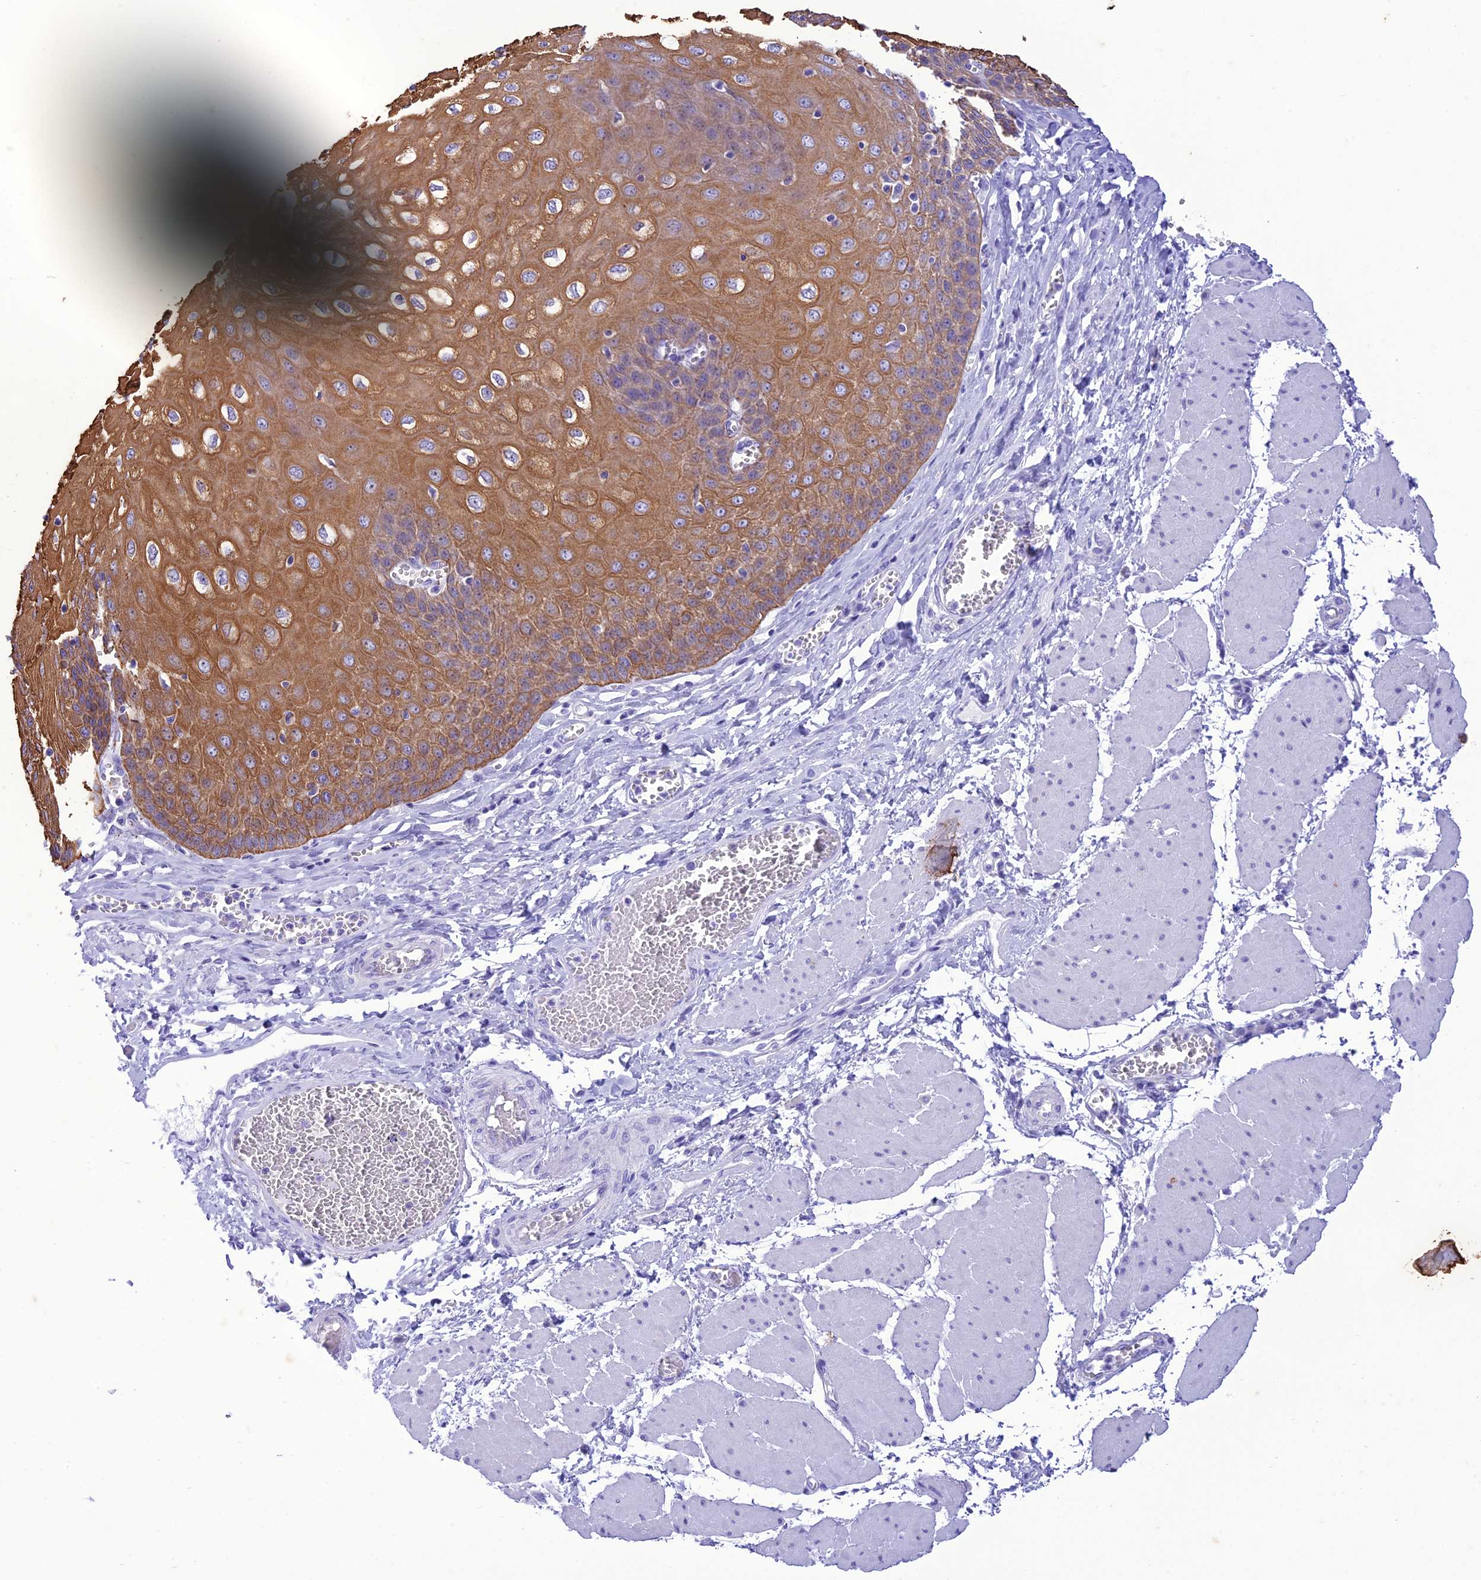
{"staining": {"intensity": "moderate", "quantity": ">75%", "location": "cytoplasmic/membranous"}, "tissue": "esophagus", "cell_type": "Squamous epithelial cells", "image_type": "normal", "snomed": [{"axis": "morphology", "description": "Normal tissue, NOS"}, {"axis": "topography", "description": "Esophagus"}], "caption": "A brown stain highlights moderate cytoplasmic/membranous positivity of a protein in squamous epithelial cells of unremarkable esophagus.", "gene": "VPS52", "patient": {"sex": "male", "age": 60}}